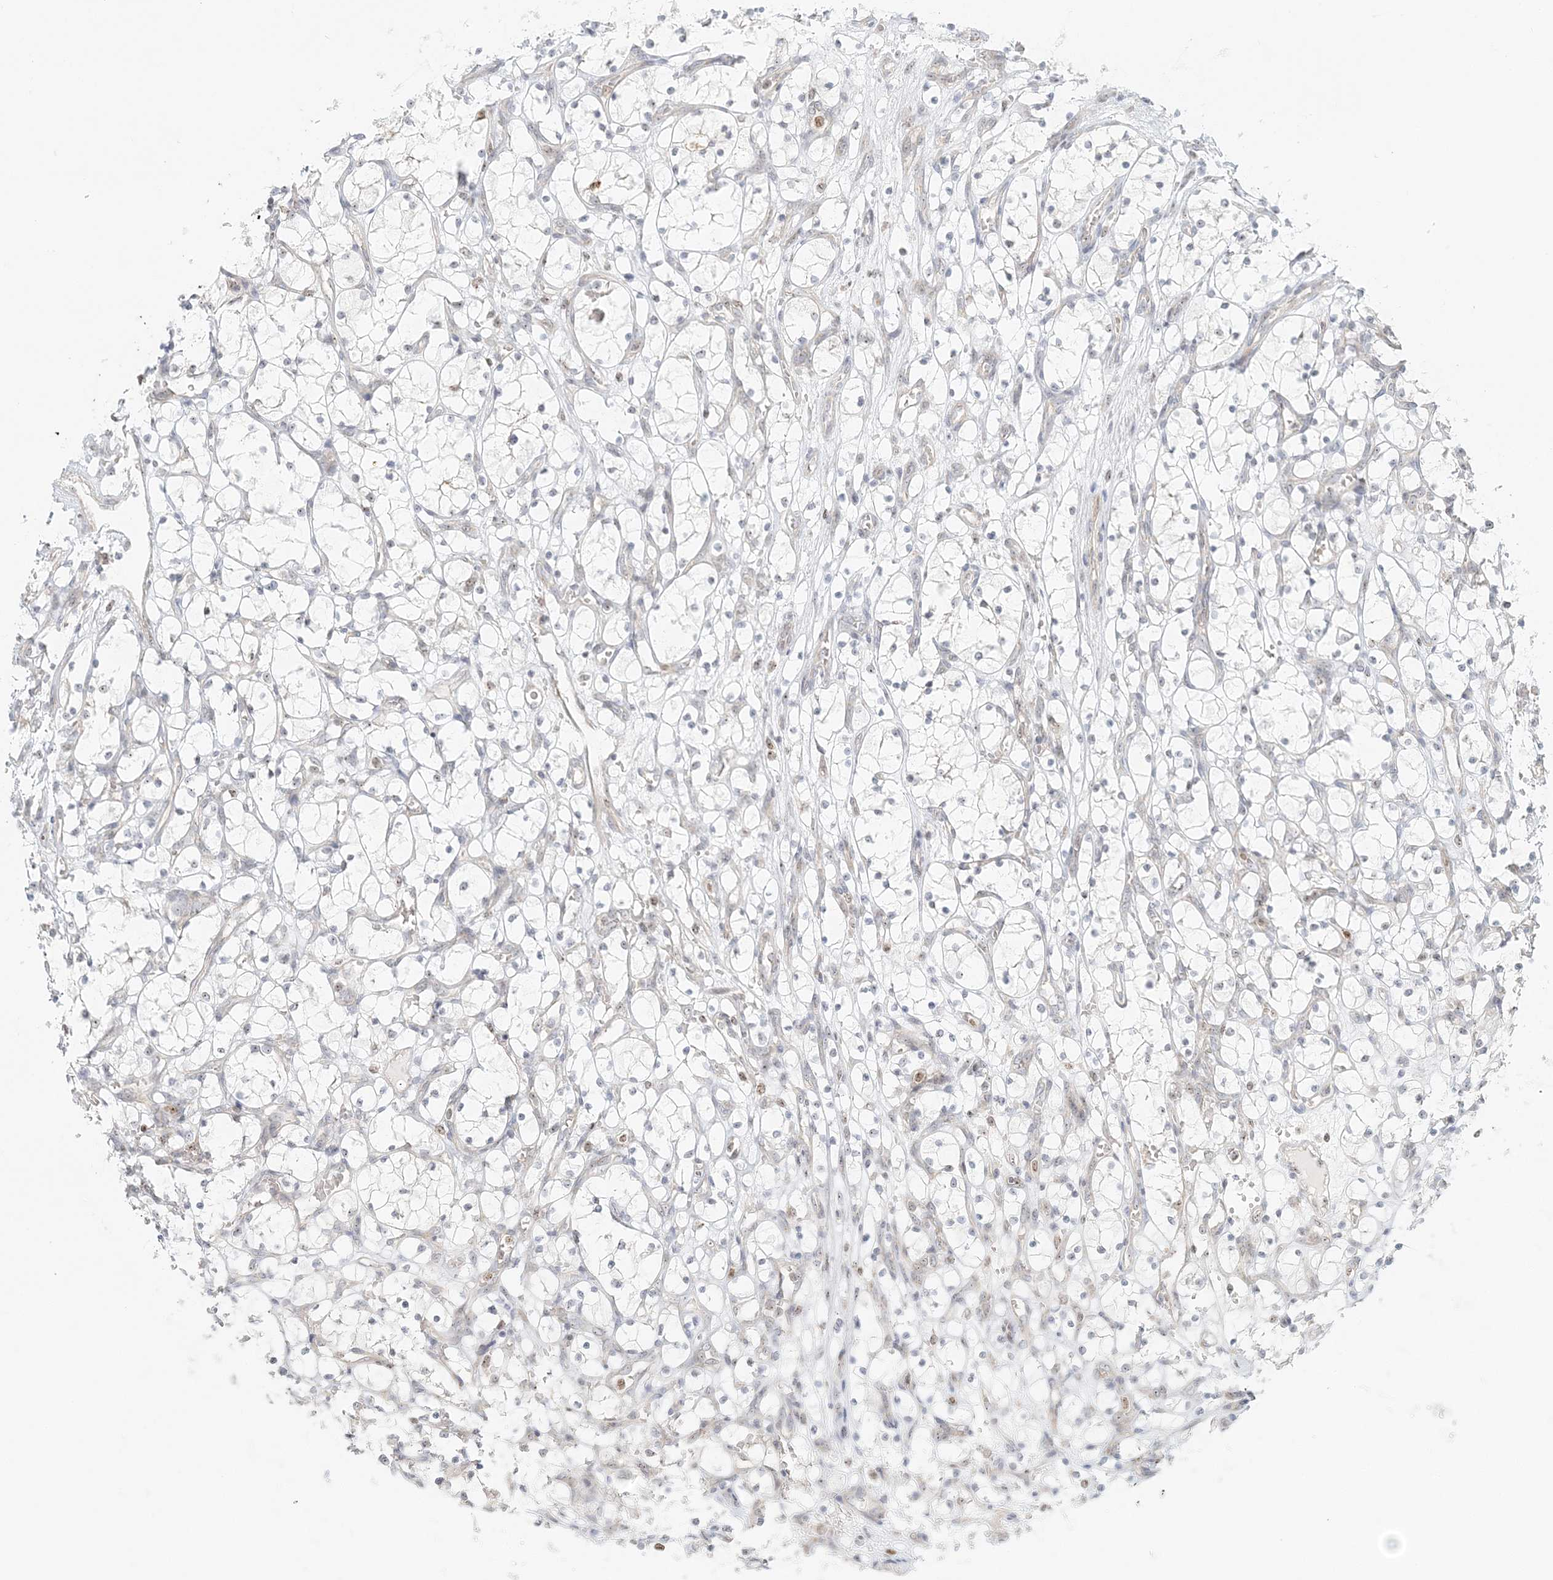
{"staining": {"intensity": "negative", "quantity": "none", "location": "none"}, "tissue": "renal cancer", "cell_type": "Tumor cells", "image_type": "cancer", "snomed": [{"axis": "morphology", "description": "Adenocarcinoma, NOS"}, {"axis": "topography", "description": "Kidney"}], "caption": "This is an IHC micrograph of renal adenocarcinoma. There is no staining in tumor cells.", "gene": "UBE2F", "patient": {"sex": "female", "age": 69}}